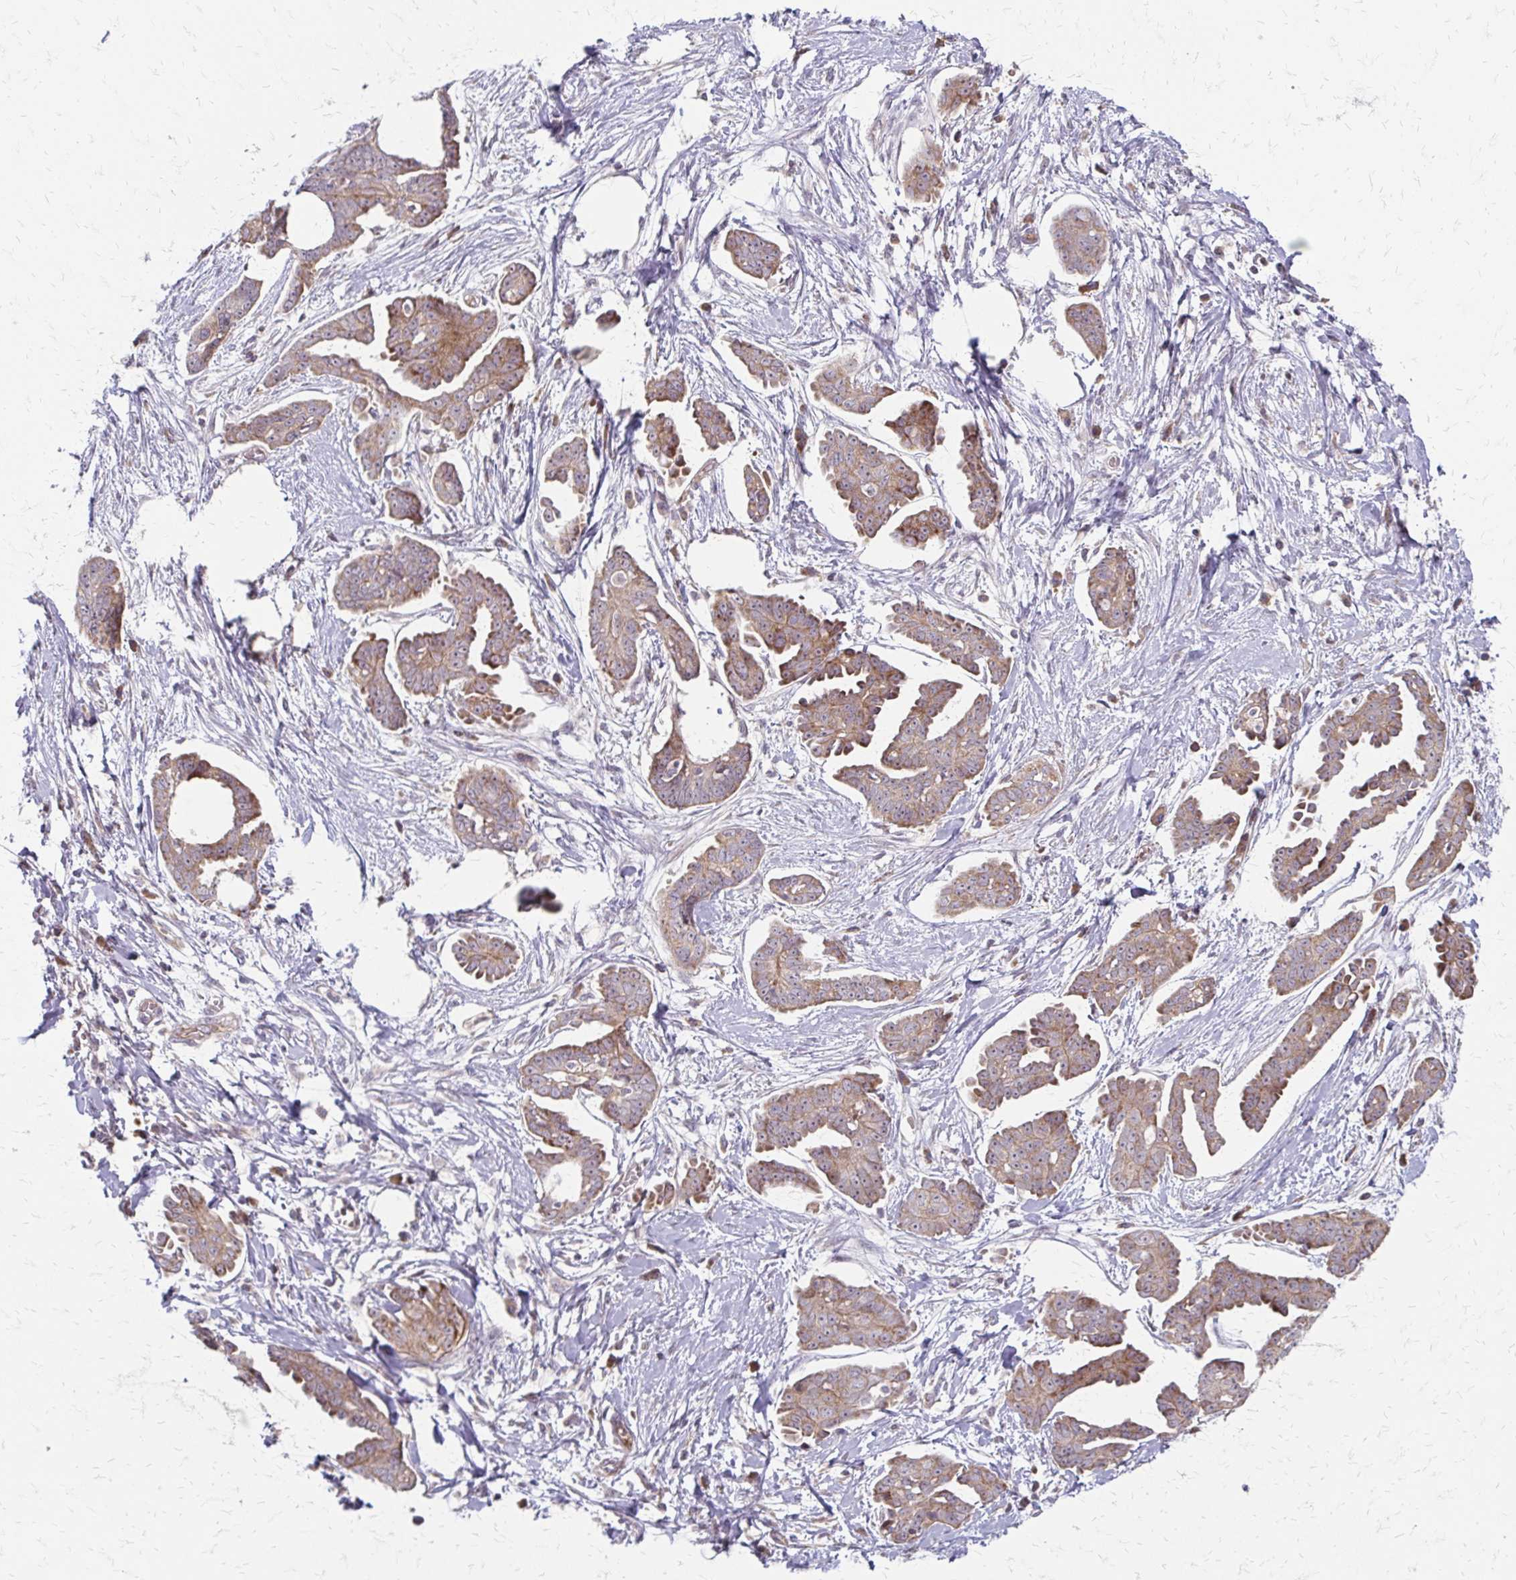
{"staining": {"intensity": "moderate", "quantity": ">75%", "location": "cytoplasmic/membranous"}, "tissue": "ovarian cancer", "cell_type": "Tumor cells", "image_type": "cancer", "snomed": [{"axis": "morphology", "description": "Cystadenocarcinoma, serous, NOS"}, {"axis": "topography", "description": "Ovary"}], "caption": "Tumor cells demonstrate medium levels of moderate cytoplasmic/membranous expression in about >75% of cells in human ovarian cancer.", "gene": "ZNF383", "patient": {"sex": "female", "age": 71}}